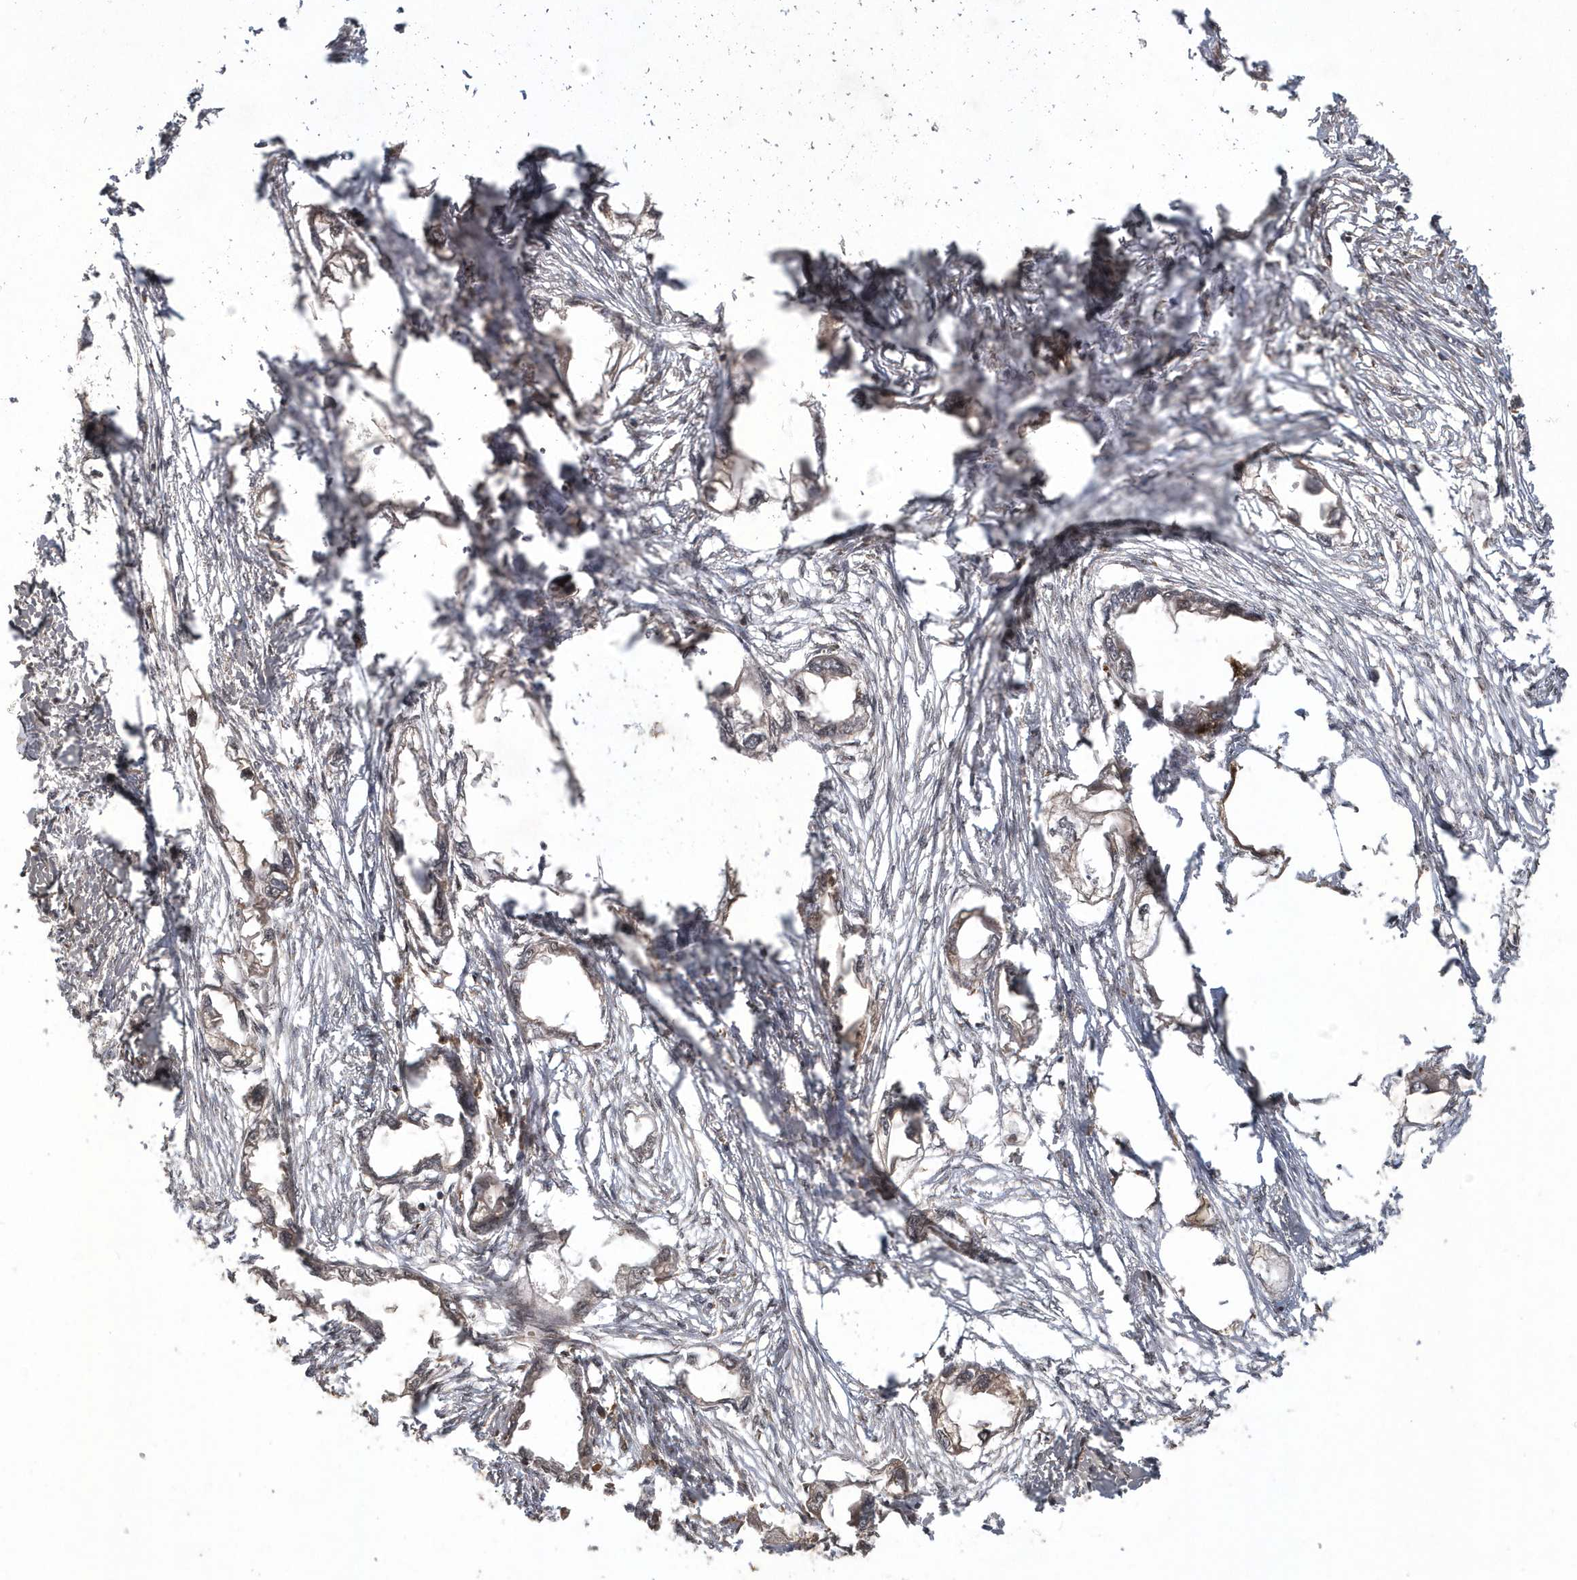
{"staining": {"intensity": "weak", "quantity": "<25%", "location": "cytoplasmic/membranous"}, "tissue": "endometrial cancer", "cell_type": "Tumor cells", "image_type": "cancer", "snomed": [{"axis": "morphology", "description": "Adenocarcinoma, NOS"}, {"axis": "morphology", "description": "Adenocarcinoma, metastatic, NOS"}, {"axis": "topography", "description": "Adipose tissue"}, {"axis": "topography", "description": "Endometrium"}], "caption": "Tumor cells are negative for protein expression in human adenocarcinoma (endometrial).", "gene": "LACC1", "patient": {"sex": "female", "age": 67}}